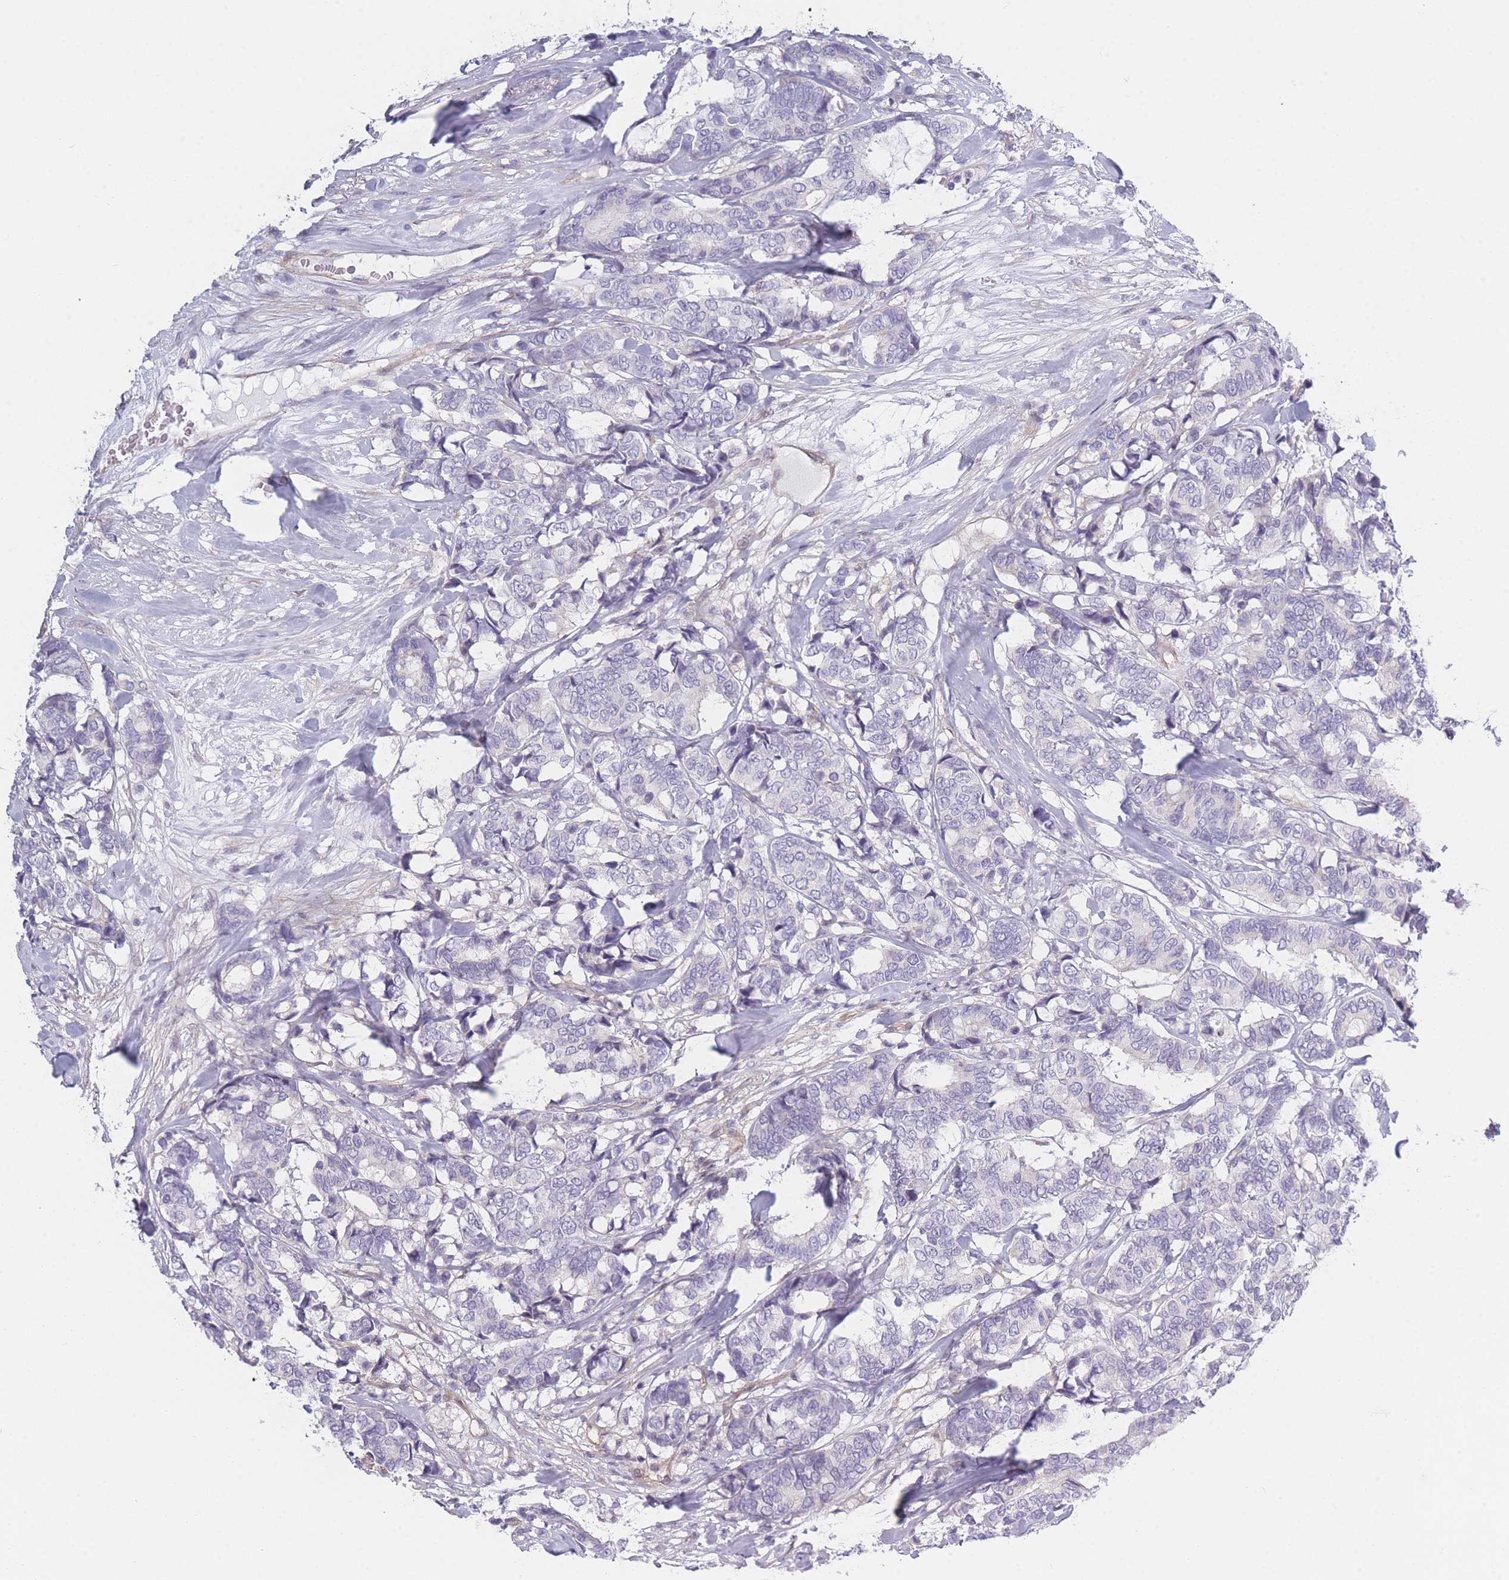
{"staining": {"intensity": "negative", "quantity": "none", "location": "none"}, "tissue": "breast cancer", "cell_type": "Tumor cells", "image_type": "cancer", "snomed": [{"axis": "morphology", "description": "Duct carcinoma"}, {"axis": "topography", "description": "Breast"}], "caption": "Immunohistochemical staining of human infiltrating ductal carcinoma (breast) demonstrates no significant positivity in tumor cells. The staining was performed using DAB (3,3'-diaminobenzidine) to visualize the protein expression in brown, while the nuclei were stained in blue with hematoxylin (Magnification: 20x).", "gene": "SLC7A6", "patient": {"sex": "female", "age": 87}}